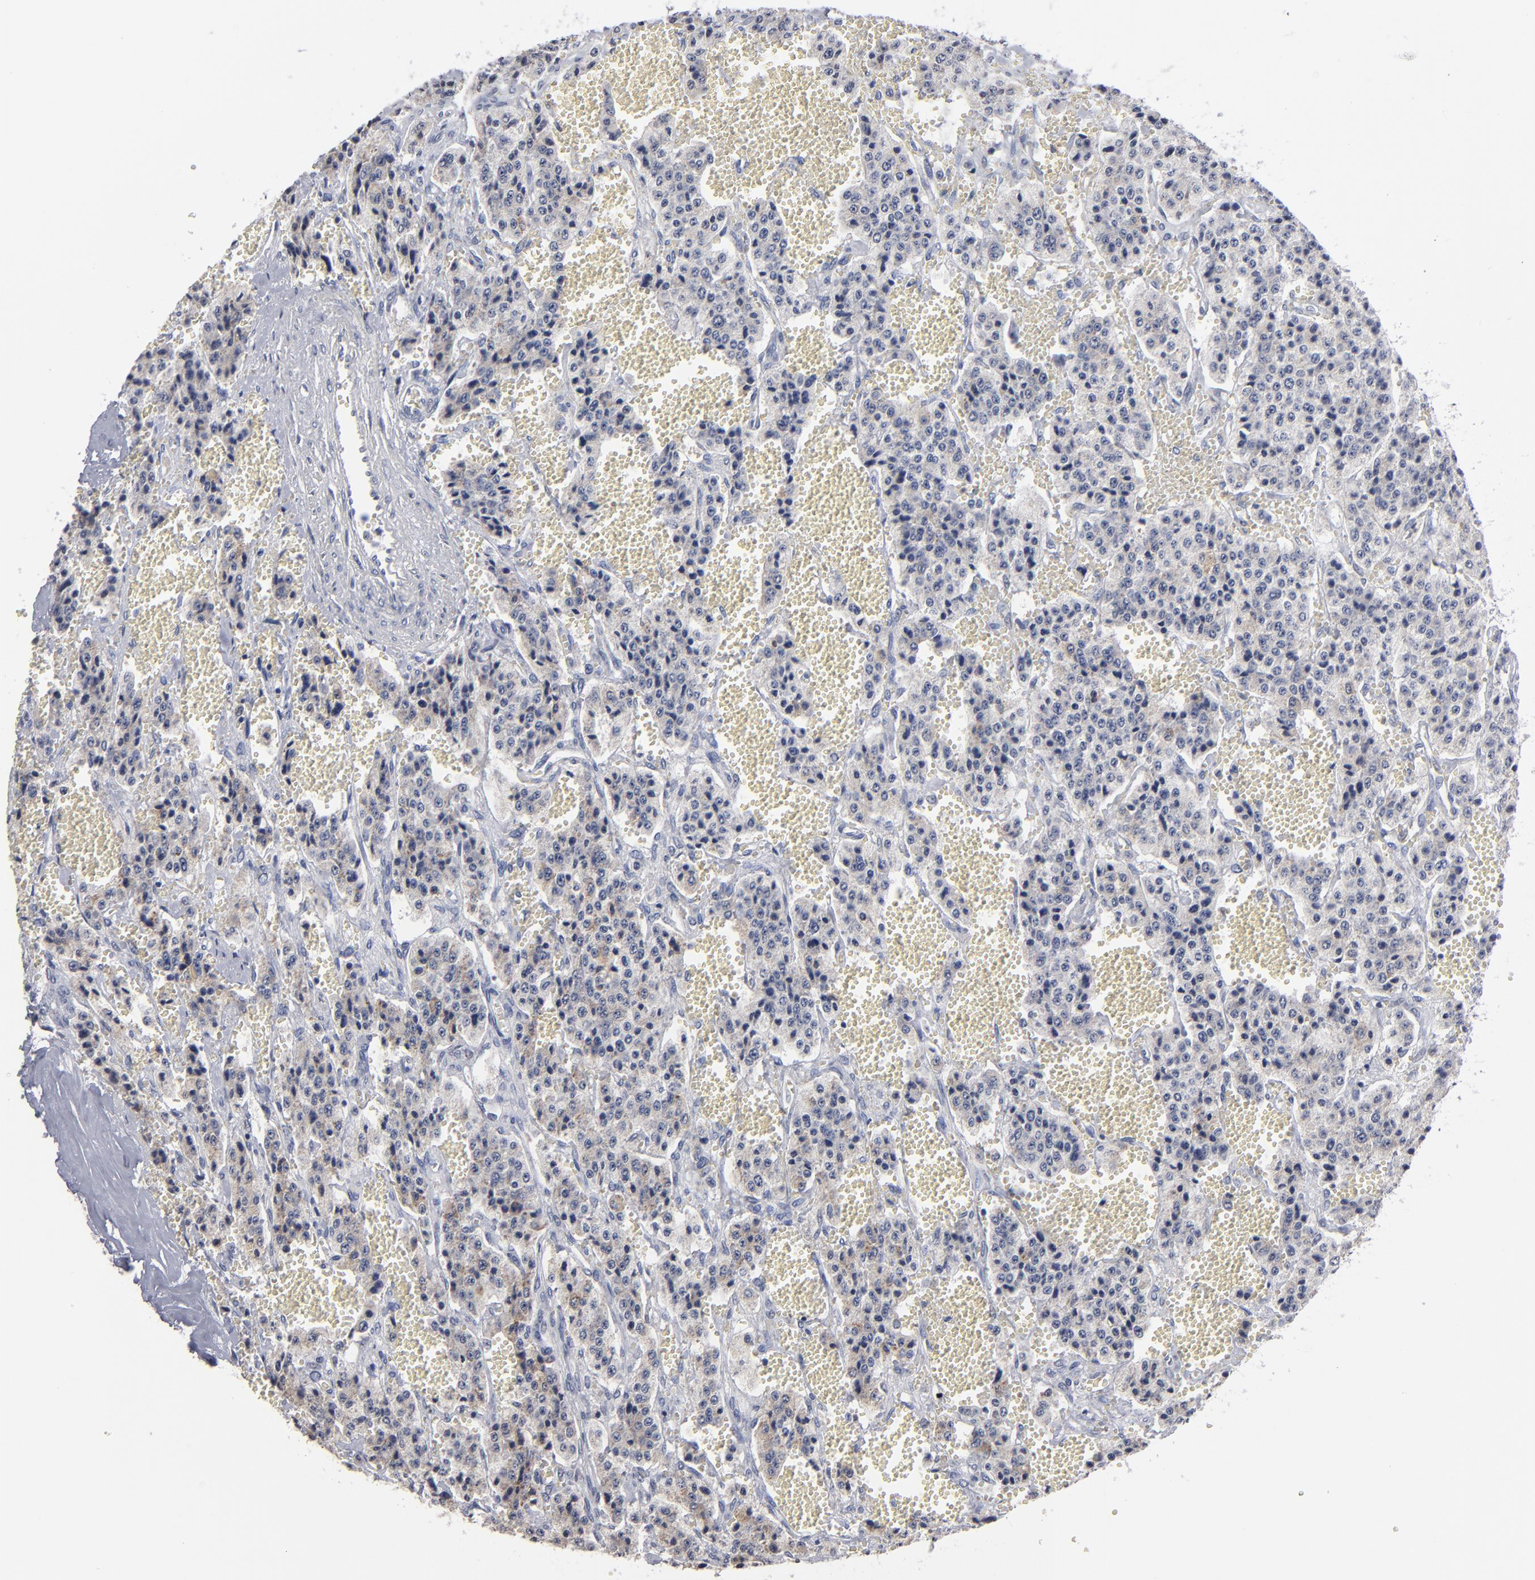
{"staining": {"intensity": "moderate", "quantity": "25%-75%", "location": "cytoplasmic/membranous"}, "tissue": "carcinoid", "cell_type": "Tumor cells", "image_type": "cancer", "snomed": [{"axis": "morphology", "description": "Carcinoid, malignant, NOS"}, {"axis": "topography", "description": "Small intestine"}], "caption": "Carcinoid (malignant) stained with DAB immunohistochemistry (IHC) demonstrates medium levels of moderate cytoplasmic/membranous staining in approximately 25%-75% of tumor cells.", "gene": "RPH3A", "patient": {"sex": "male", "age": 52}}